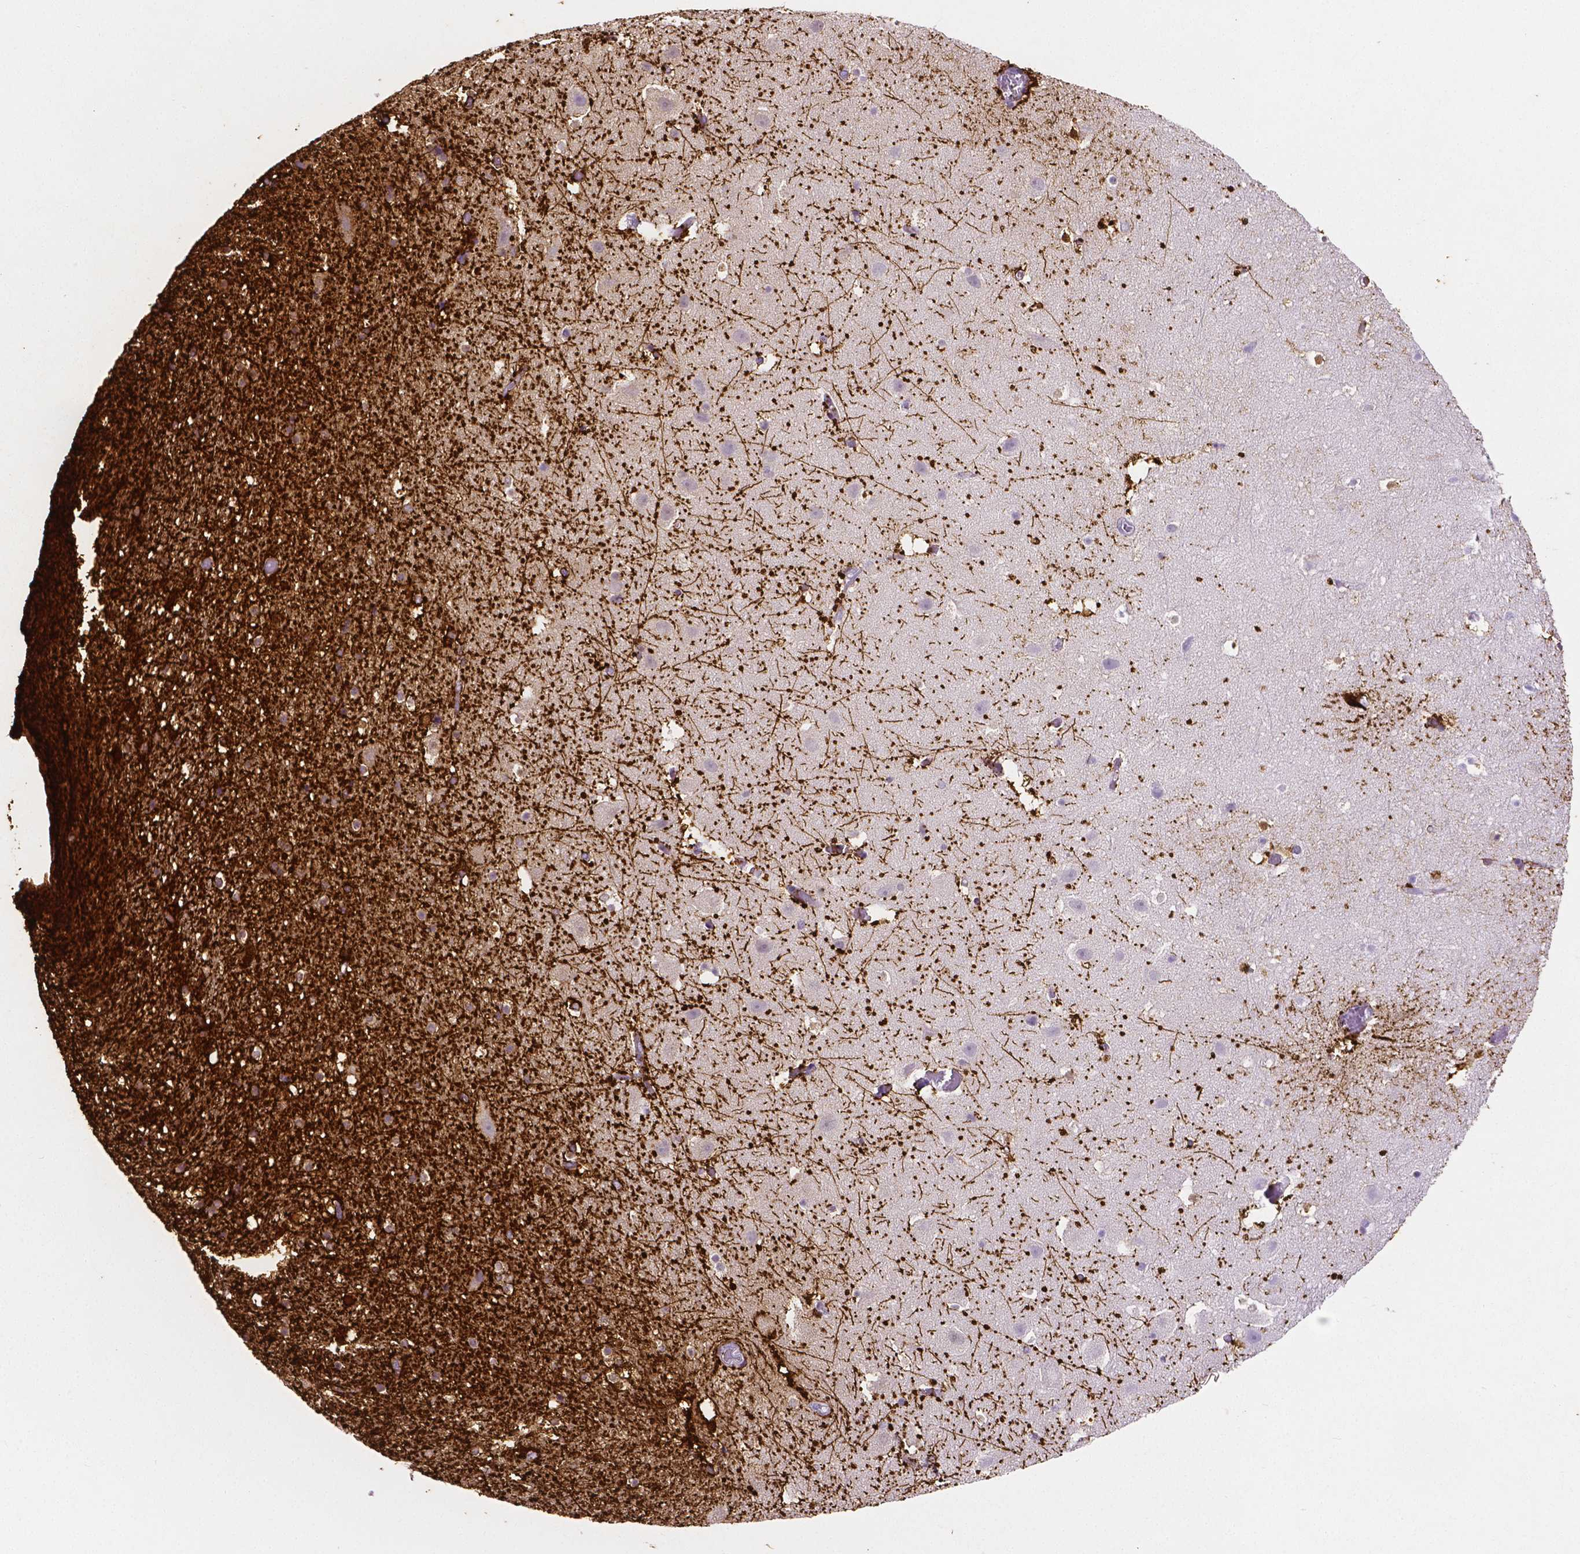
{"staining": {"intensity": "strong", "quantity": "25%-75%", "location": "cytoplasmic/membranous"}, "tissue": "hippocampus", "cell_type": "Glial cells", "image_type": "normal", "snomed": [{"axis": "morphology", "description": "Normal tissue, NOS"}, {"axis": "topography", "description": "Hippocampus"}], "caption": "Protein staining of normal hippocampus exhibits strong cytoplasmic/membranous staining in about 25%-75% of glial cells. (DAB IHC, brown staining for protein, blue staining for nuclei).", "gene": "SLC22A2", "patient": {"sex": "male", "age": 26}}